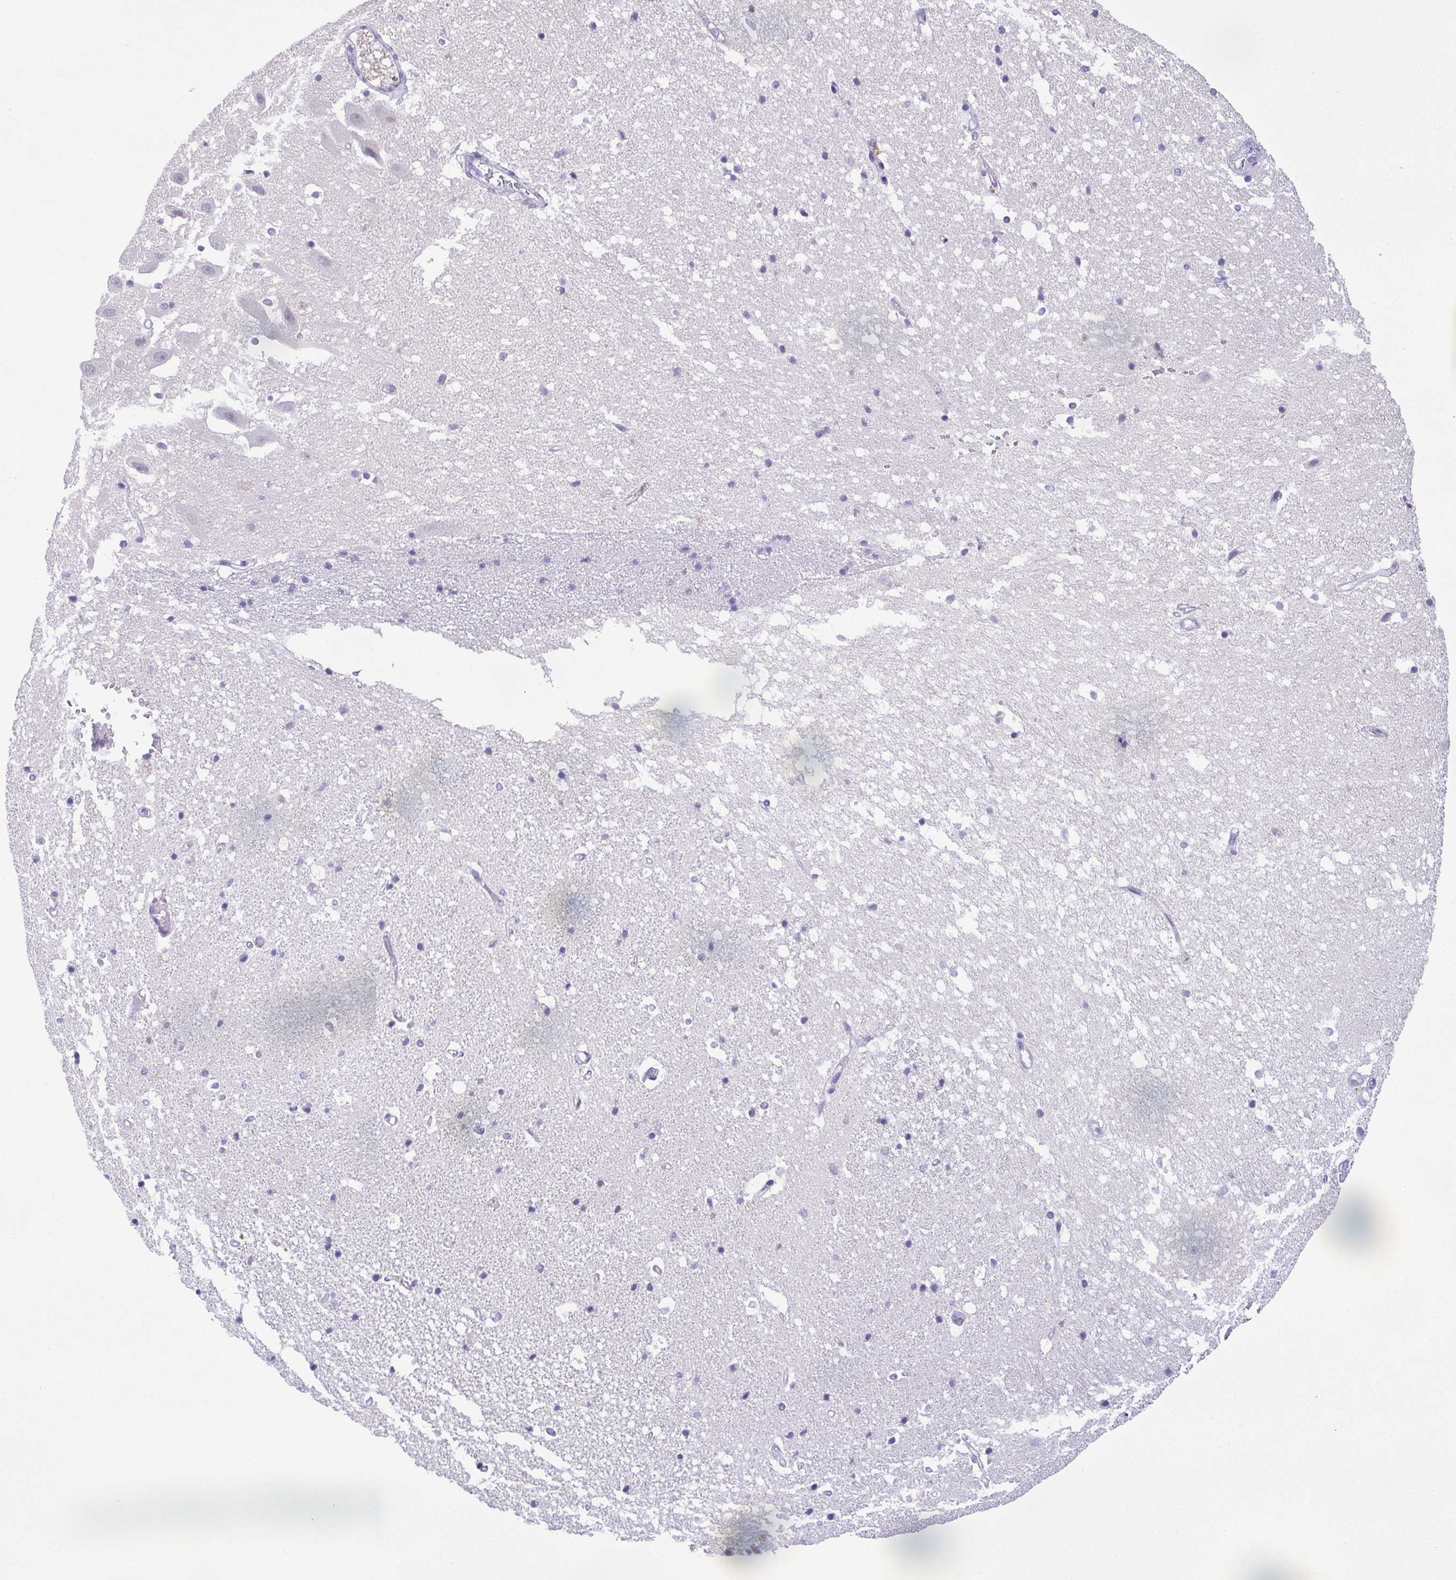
{"staining": {"intensity": "negative", "quantity": "none", "location": "none"}, "tissue": "hippocampus", "cell_type": "Glial cells", "image_type": "normal", "snomed": [{"axis": "morphology", "description": "Normal tissue, NOS"}, {"axis": "topography", "description": "Hippocampus"}], "caption": "This is a image of immunohistochemistry staining of benign hippocampus, which shows no staining in glial cells. (IHC, brightfield microscopy, high magnification).", "gene": "TIPIN", "patient": {"sex": "male", "age": 63}}